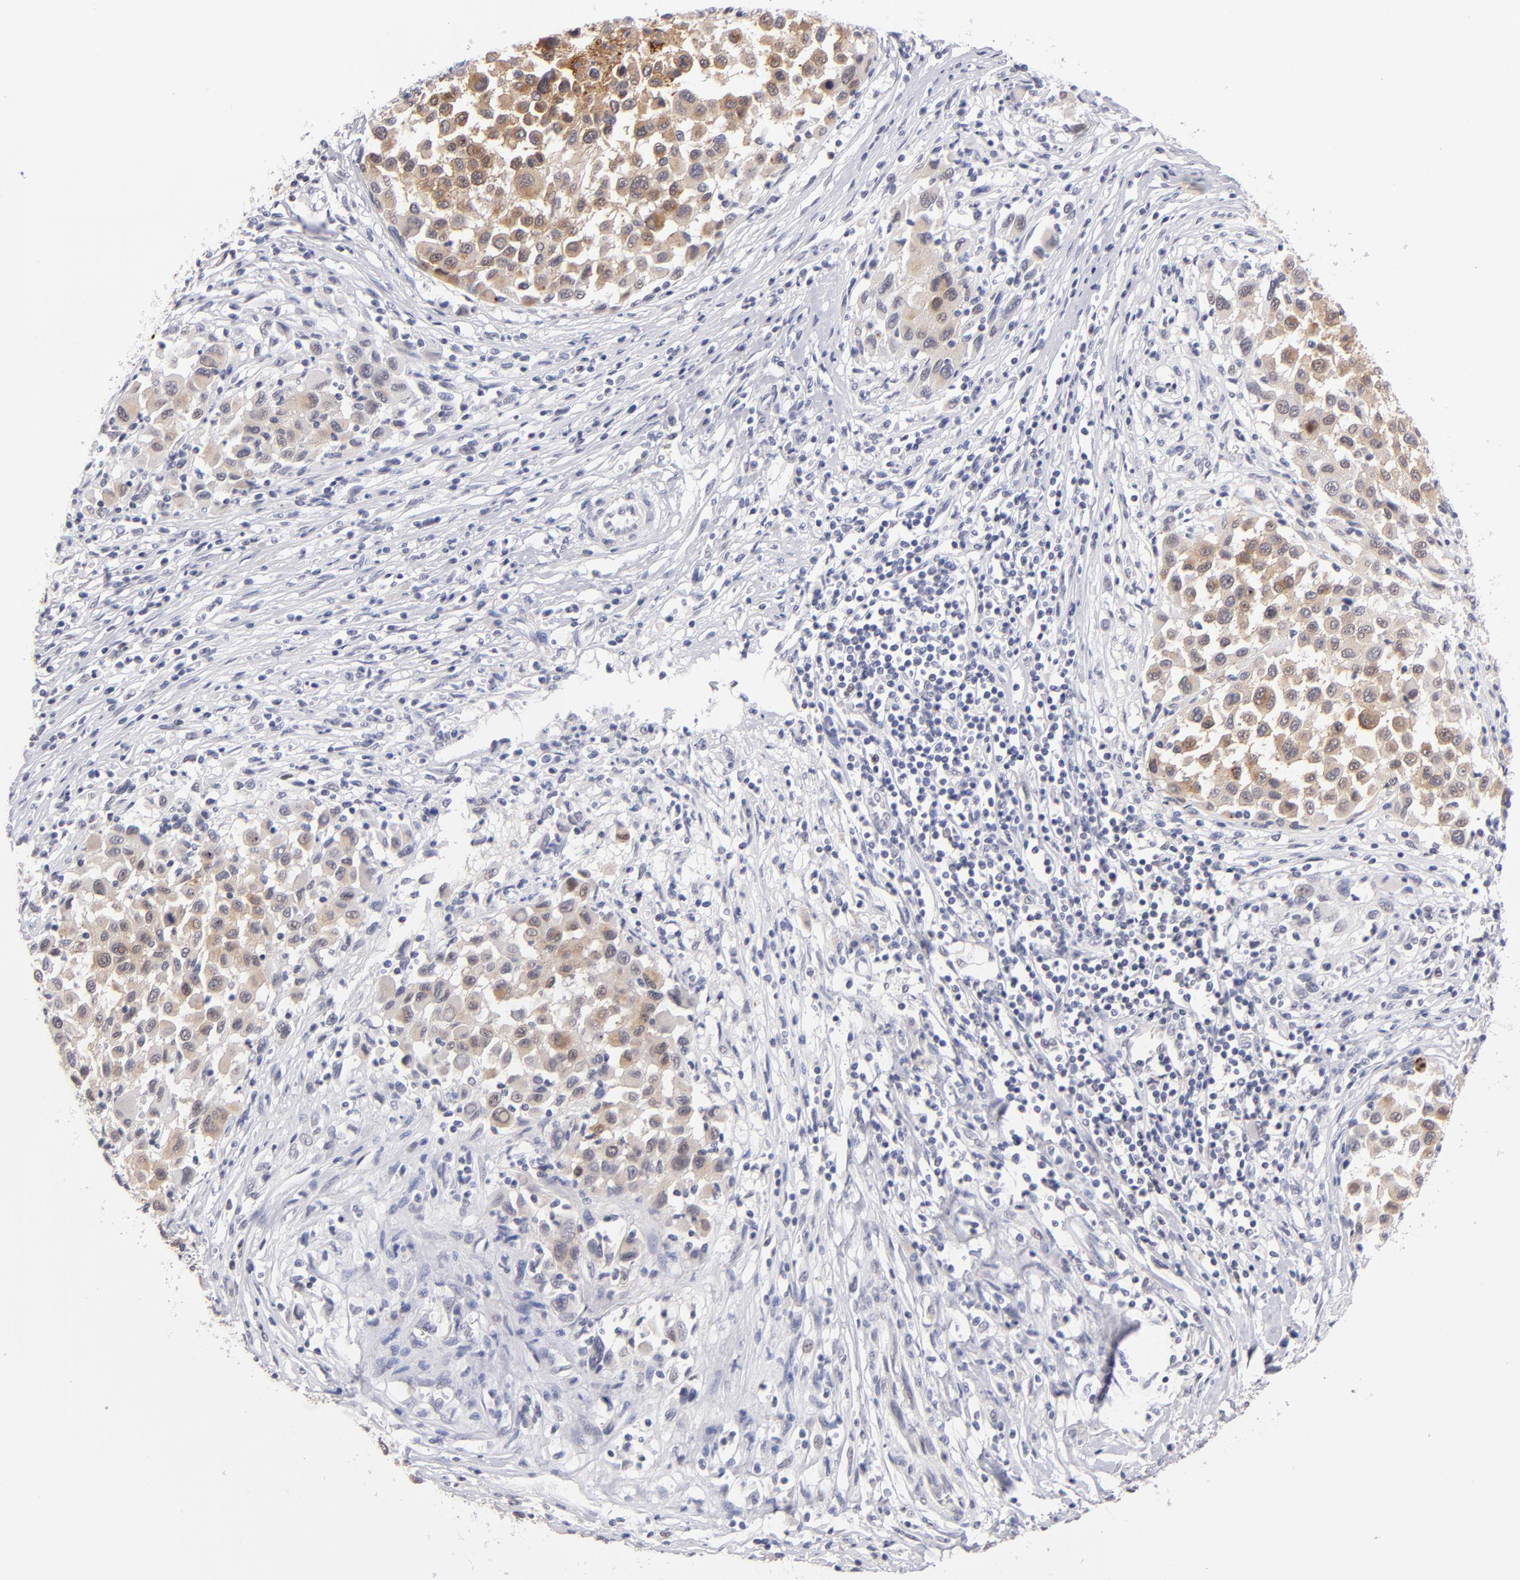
{"staining": {"intensity": "weak", "quantity": "25%-75%", "location": "cytoplasmic/membranous"}, "tissue": "melanoma", "cell_type": "Tumor cells", "image_type": "cancer", "snomed": [{"axis": "morphology", "description": "Malignant melanoma, Metastatic site"}, {"axis": "topography", "description": "Lymph node"}], "caption": "Melanoma stained with immunohistochemistry (IHC) exhibits weak cytoplasmic/membranous staining in about 25%-75% of tumor cells.", "gene": "TEX11", "patient": {"sex": "male", "age": 61}}